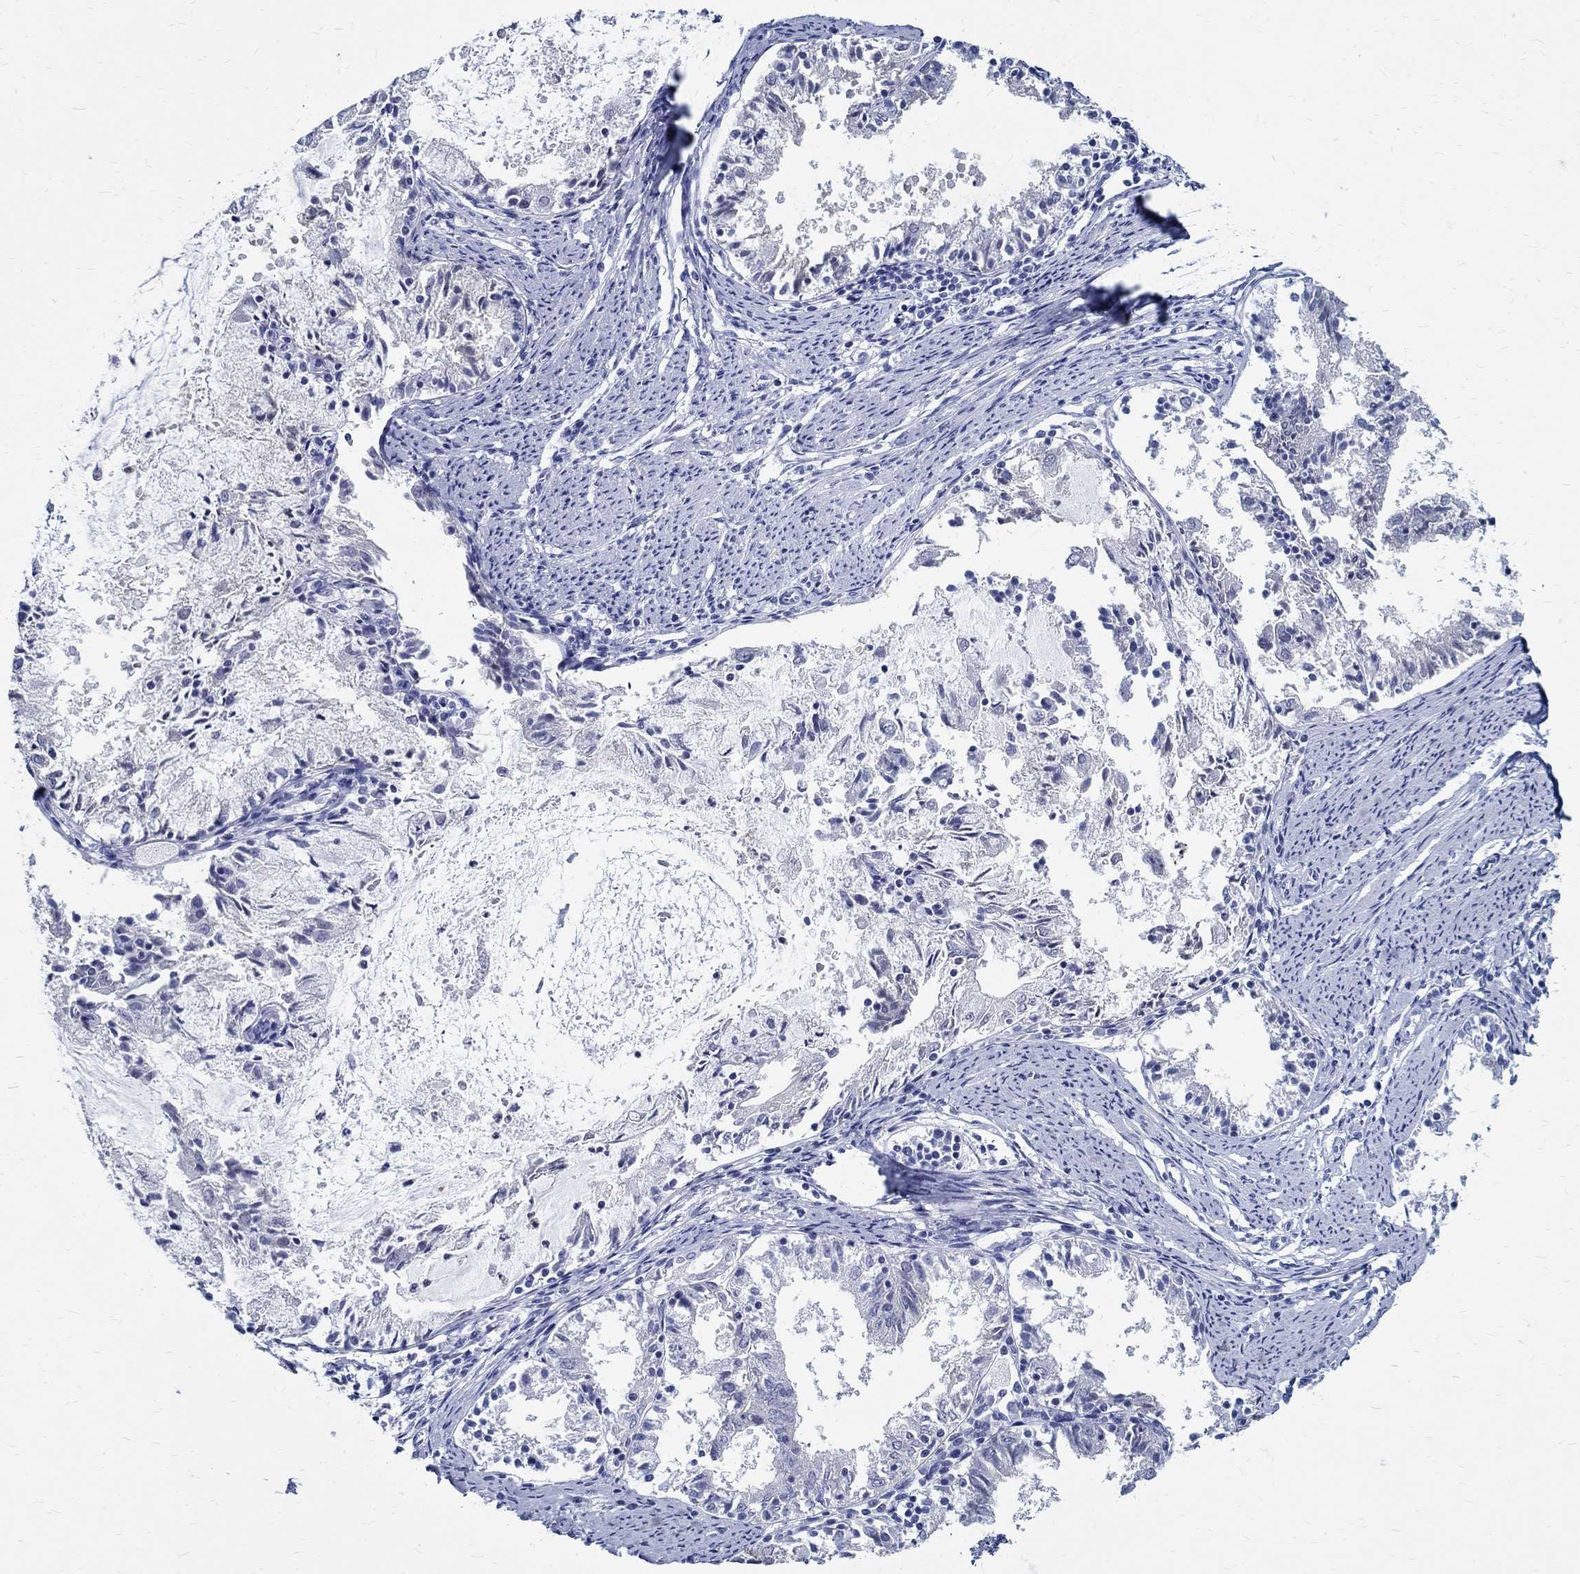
{"staining": {"intensity": "negative", "quantity": "none", "location": "none"}, "tissue": "endometrial cancer", "cell_type": "Tumor cells", "image_type": "cancer", "snomed": [{"axis": "morphology", "description": "Adenocarcinoma, NOS"}, {"axis": "topography", "description": "Endometrium"}], "caption": "Immunohistochemistry of endometrial cancer exhibits no expression in tumor cells. (Stains: DAB immunohistochemistry with hematoxylin counter stain, Microscopy: brightfield microscopy at high magnification).", "gene": "BSPRY", "patient": {"sex": "female", "age": 57}}